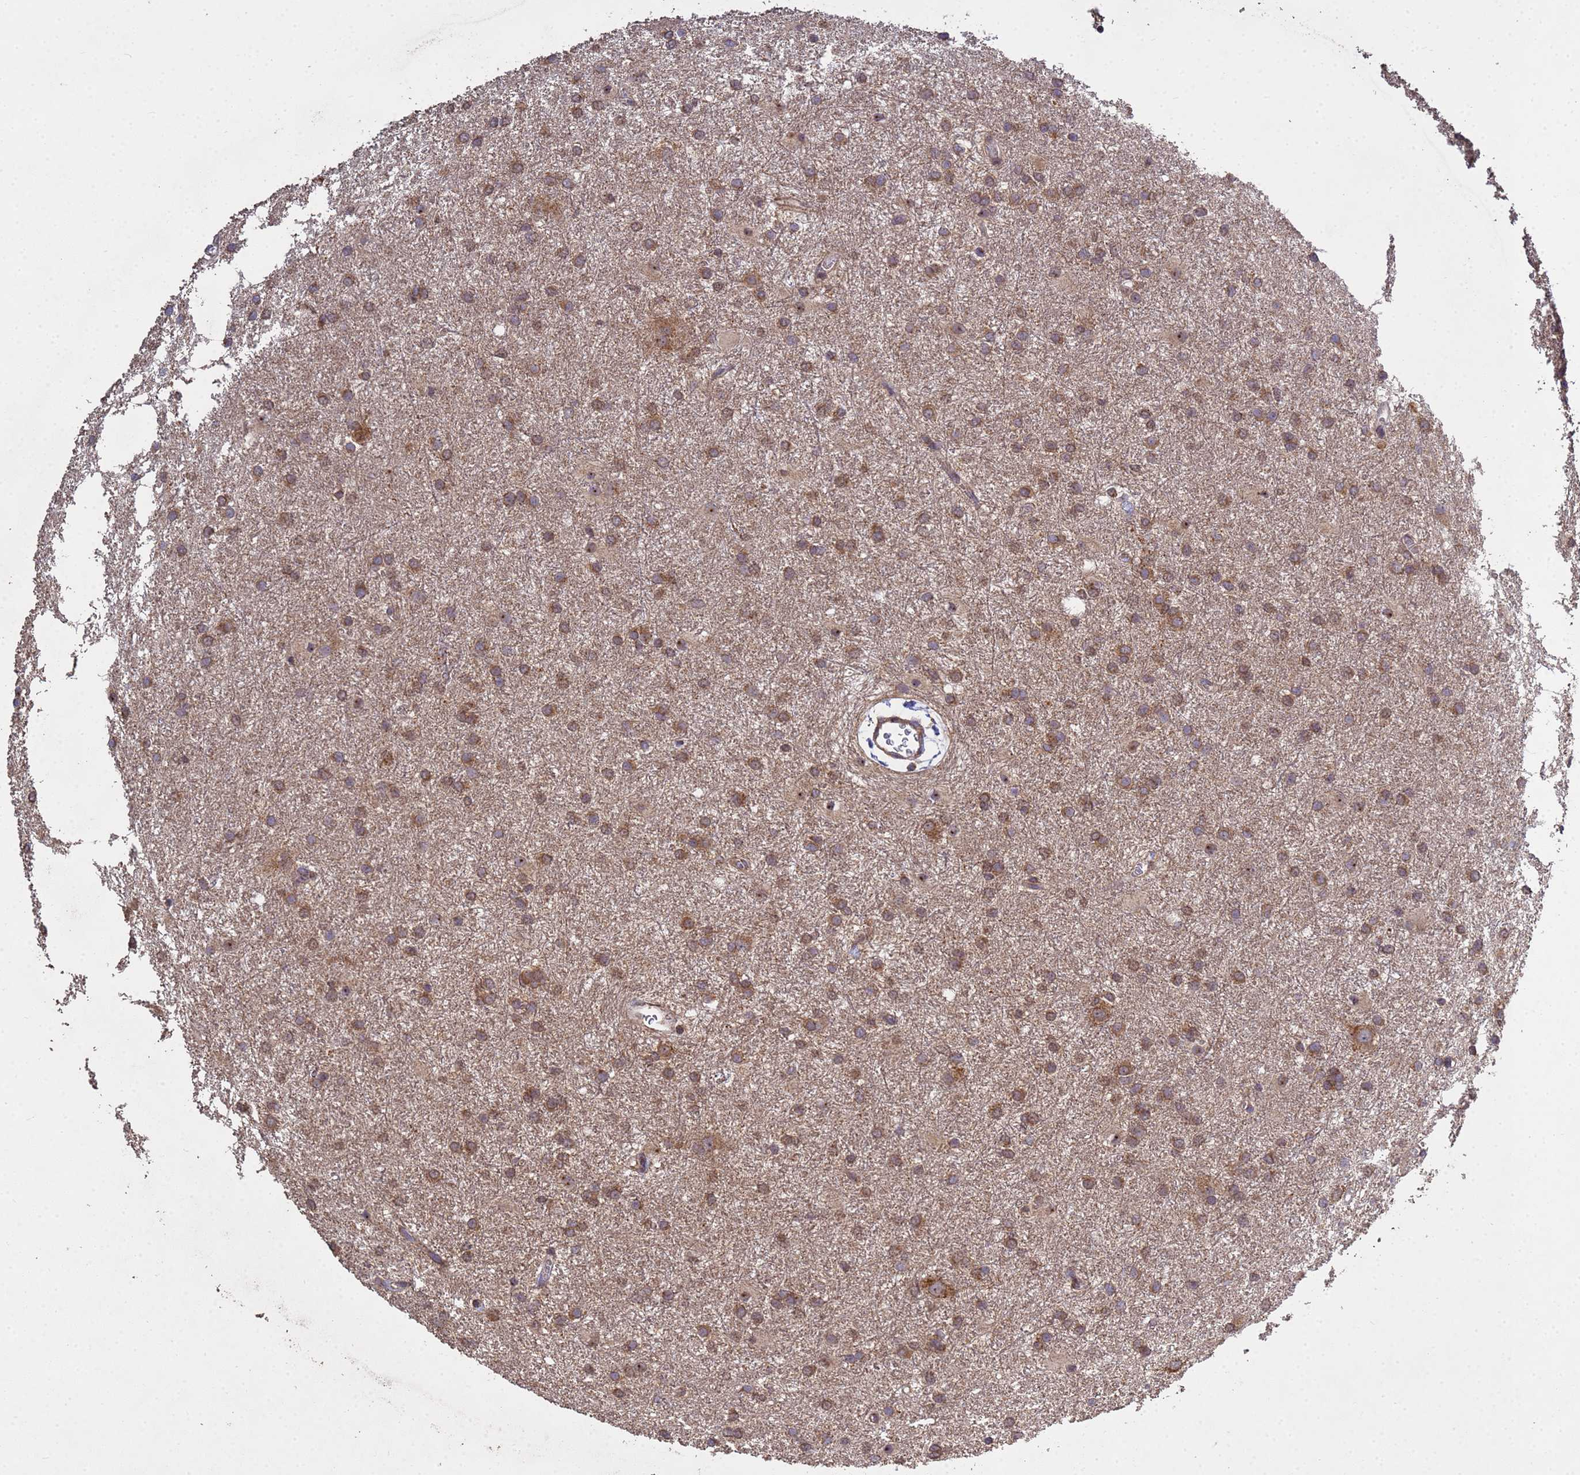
{"staining": {"intensity": "moderate", "quantity": ">75%", "location": "cytoplasmic/membranous"}, "tissue": "glioma", "cell_type": "Tumor cells", "image_type": "cancer", "snomed": [{"axis": "morphology", "description": "Glioma, malignant, High grade"}, {"axis": "topography", "description": "Brain"}], "caption": "A histopathology image of human high-grade glioma (malignant) stained for a protein demonstrates moderate cytoplasmic/membranous brown staining in tumor cells.", "gene": "P2RX7", "patient": {"sex": "female", "age": 50}}